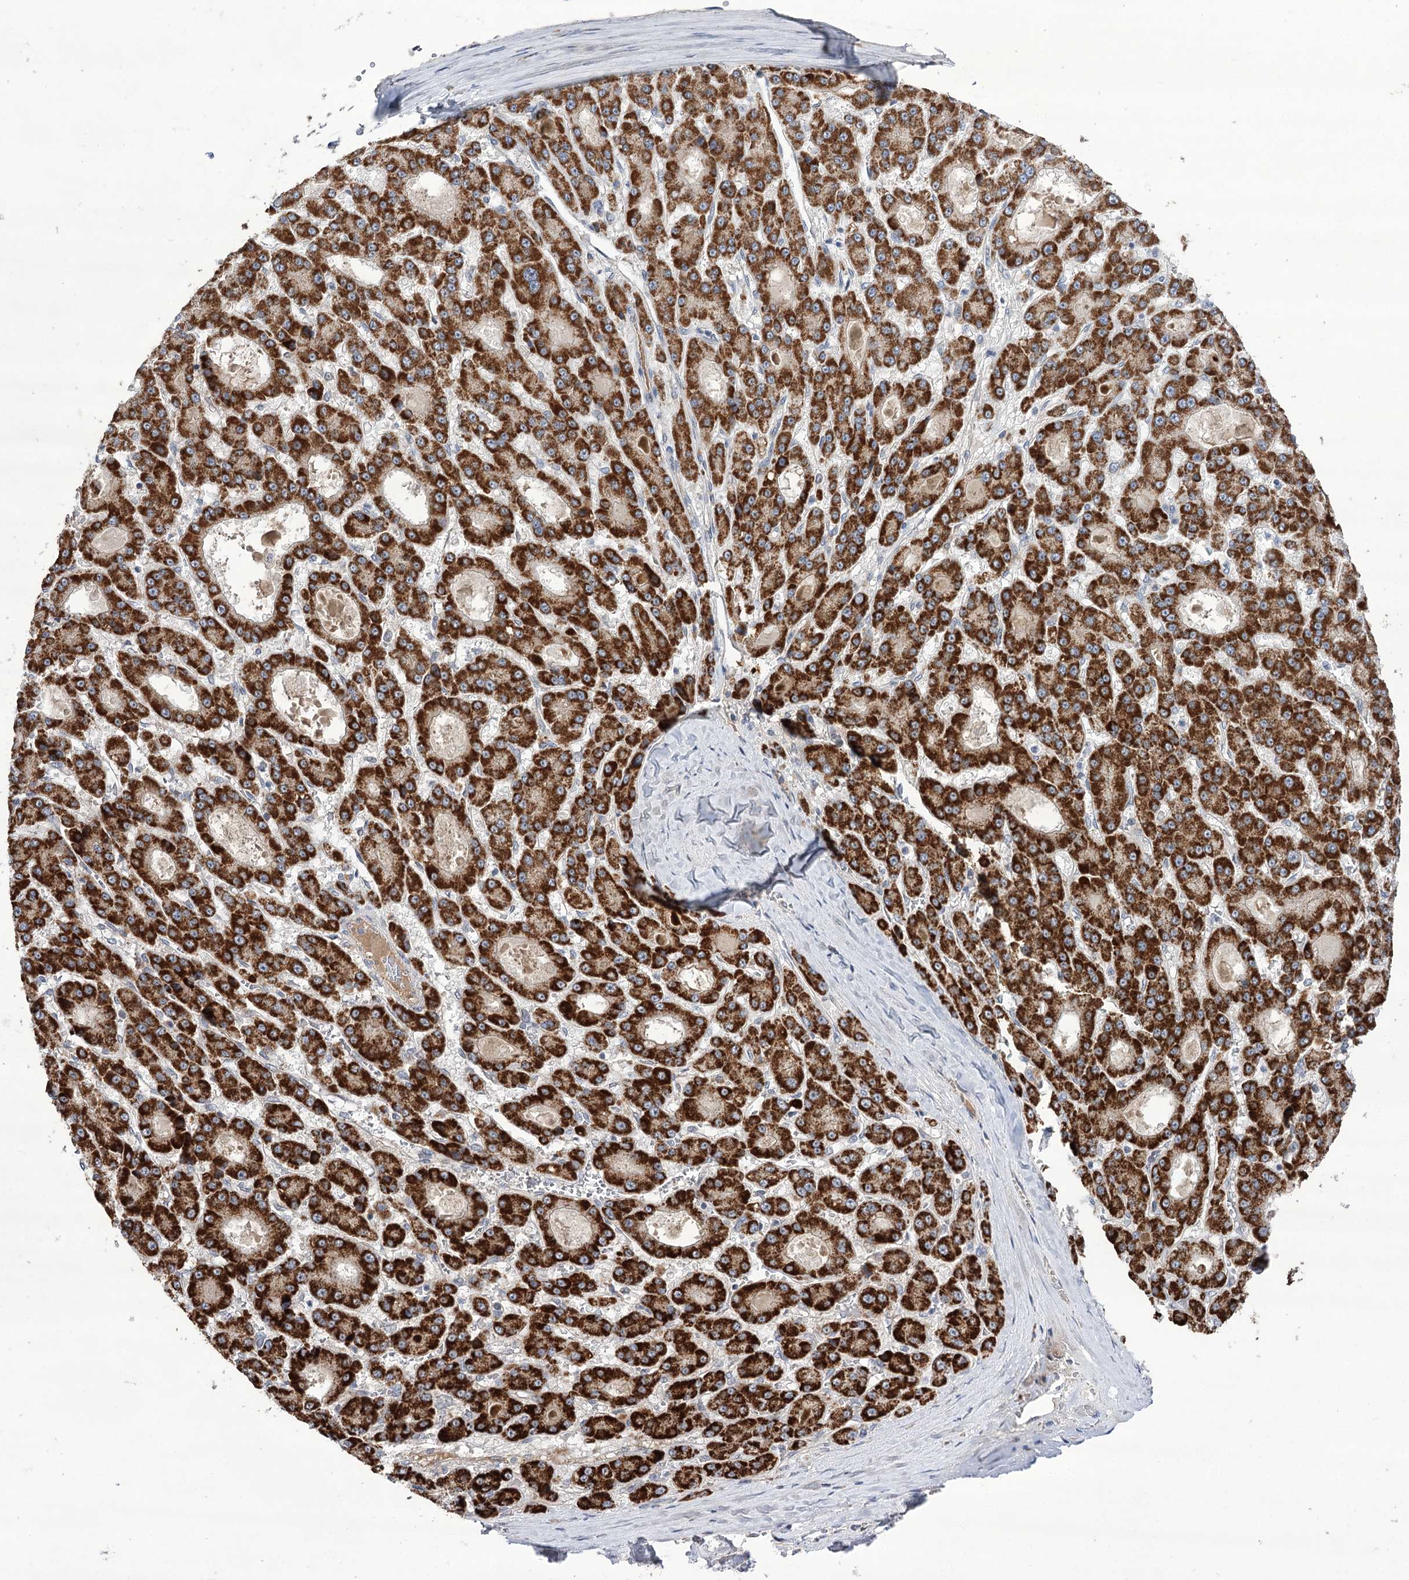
{"staining": {"intensity": "strong", "quantity": ">75%", "location": "cytoplasmic/membranous"}, "tissue": "liver cancer", "cell_type": "Tumor cells", "image_type": "cancer", "snomed": [{"axis": "morphology", "description": "Carcinoma, Hepatocellular, NOS"}, {"axis": "topography", "description": "Liver"}], "caption": "Human liver hepatocellular carcinoma stained with a brown dye exhibits strong cytoplasmic/membranous positive expression in about >75% of tumor cells.", "gene": "ECHDC3", "patient": {"sex": "male", "age": 70}}